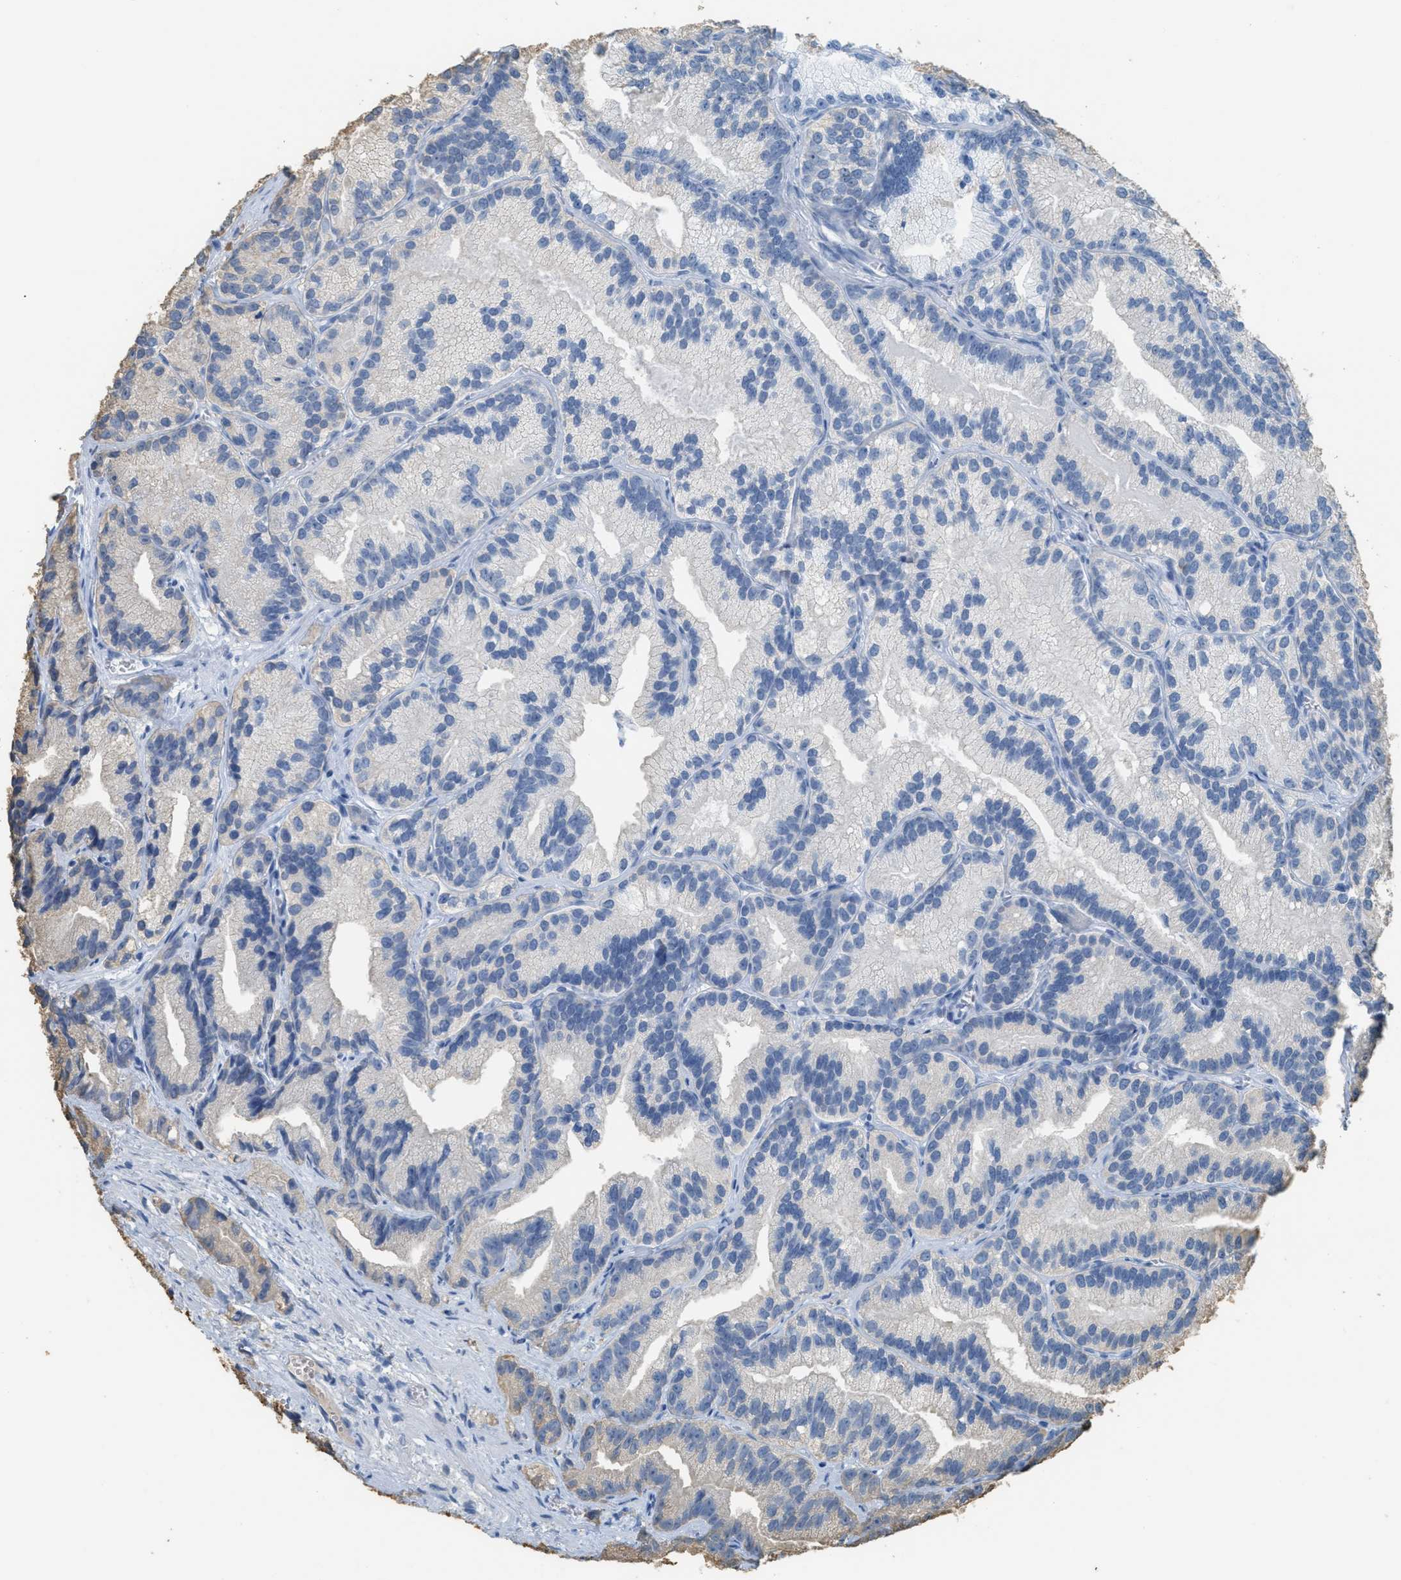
{"staining": {"intensity": "negative", "quantity": "none", "location": "none"}, "tissue": "prostate cancer", "cell_type": "Tumor cells", "image_type": "cancer", "snomed": [{"axis": "morphology", "description": "Adenocarcinoma, Low grade"}, {"axis": "topography", "description": "Prostate"}], "caption": "Immunohistochemical staining of prostate low-grade adenocarcinoma displays no significant staining in tumor cells. Brightfield microscopy of IHC stained with DAB (3,3'-diaminobenzidine) (brown) and hematoxylin (blue), captured at high magnification.", "gene": "ASGR1", "patient": {"sex": "male", "age": 89}}